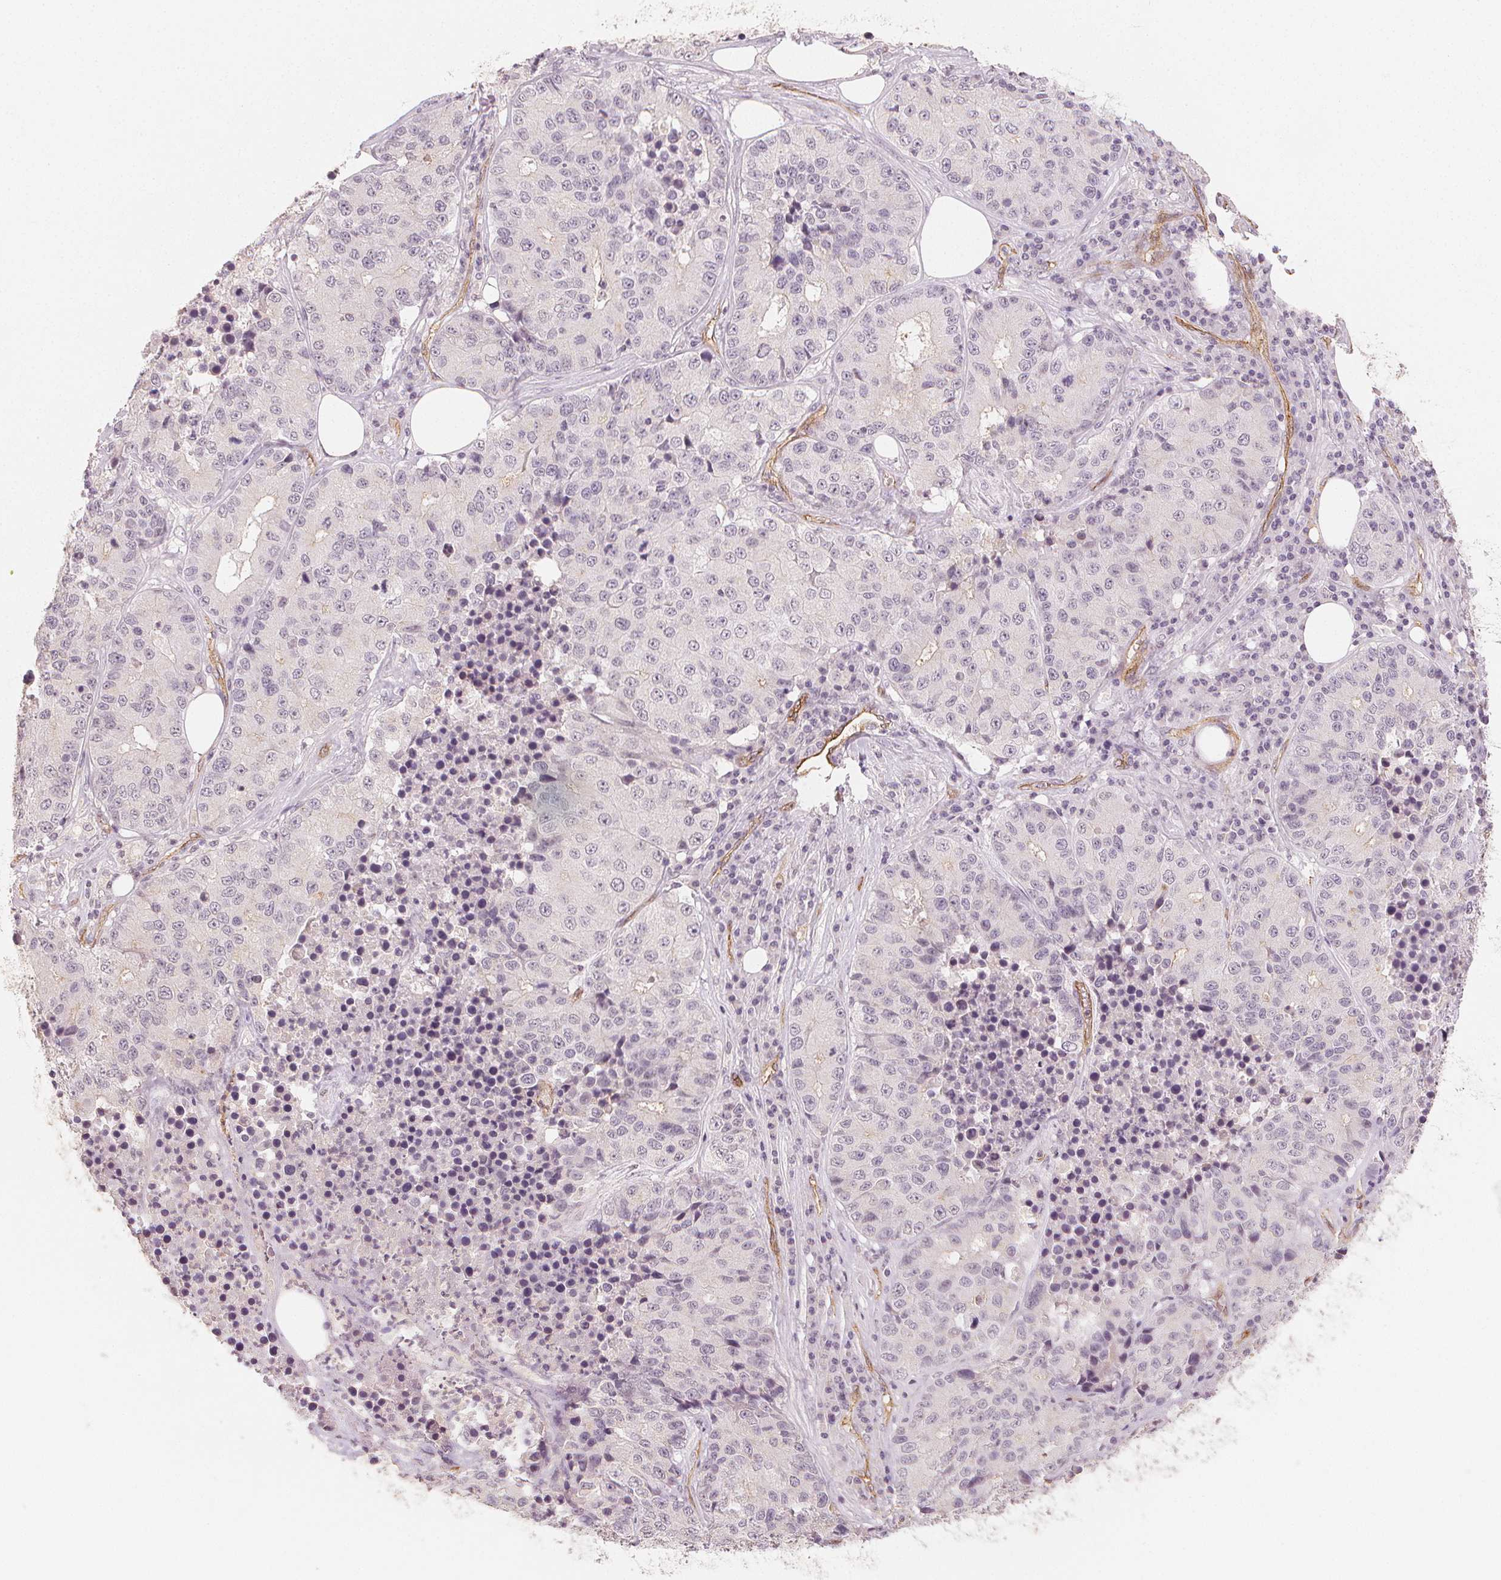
{"staining": {"intensity": "negative", "quantity": "none", "location": "none"}, "tissue": "stomach cancer", "cell_type": "Tumor cells", "image_type": "cancer", "snomed": [{"axis": "morphology", "description": "Adenocarcinoma, NOS"}, {"axis": "topography", "description": "Stomach"}], "caption": "Photomicrograph shows no significant protein staining in tumor cells of stomach cancer (adenocarcinoma).", "gene": "CIB1", "patient": {"sex": "male", "age": 71}}